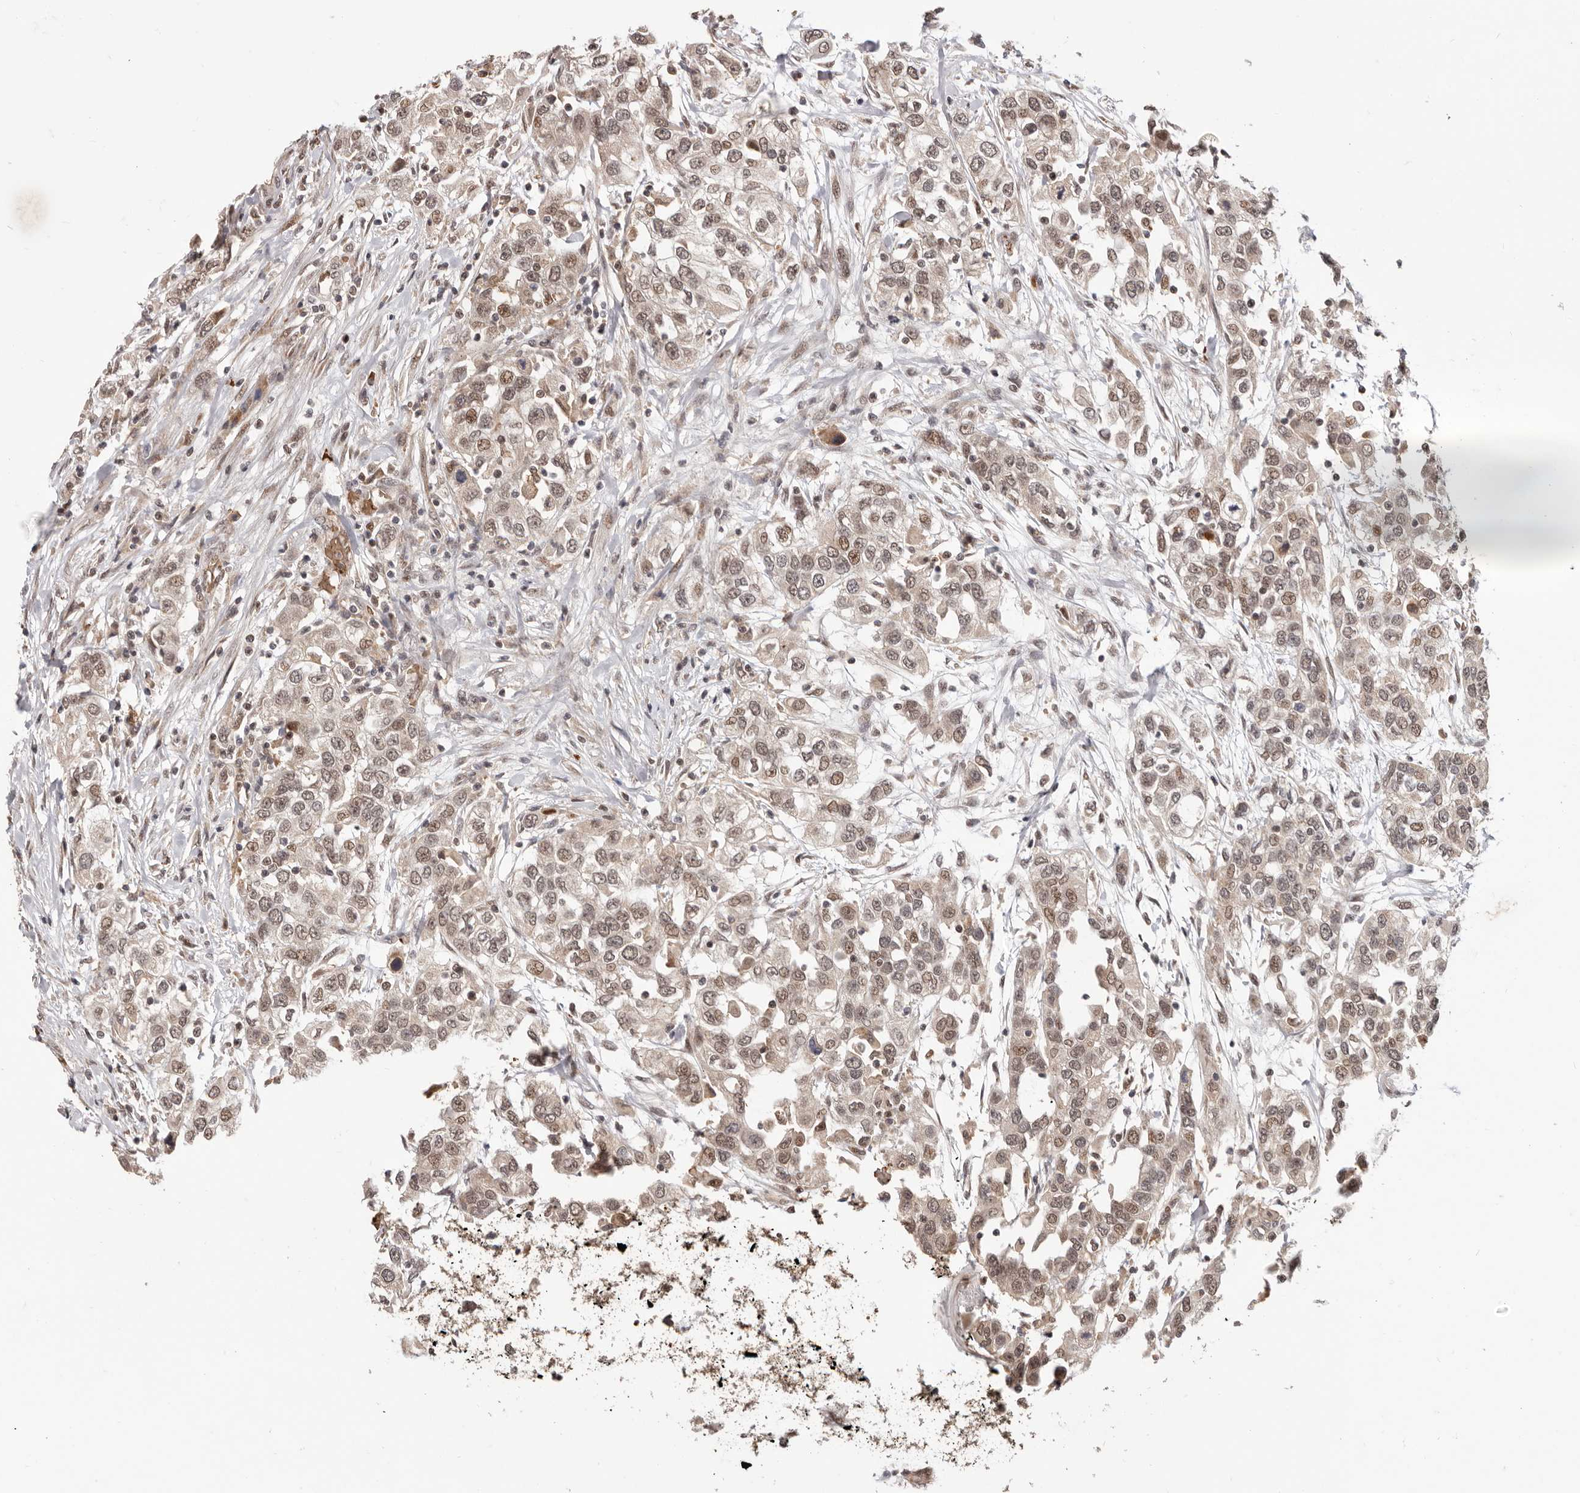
{"staining": {"intensity": "weak", "quantity": ">75%", "location": "nuclear"}, "tissue": "urothelial cancer", "cell_type": "Tumor cells", "image_type": "cancer", "snomed": [{"axis": "morphology", "description": "Urothelial carcinoma, High grade"}, {"axis": "topography", "description": "Urinary bladder"}], "caption": "DAB immunohistochemical staining of human high-grade urothelial carcinoma displays weak nuclear protein expression in approximately >75% of tumor cells.", "gene": "NCOA3", "patient": {"sex": "female", "age": 80}}